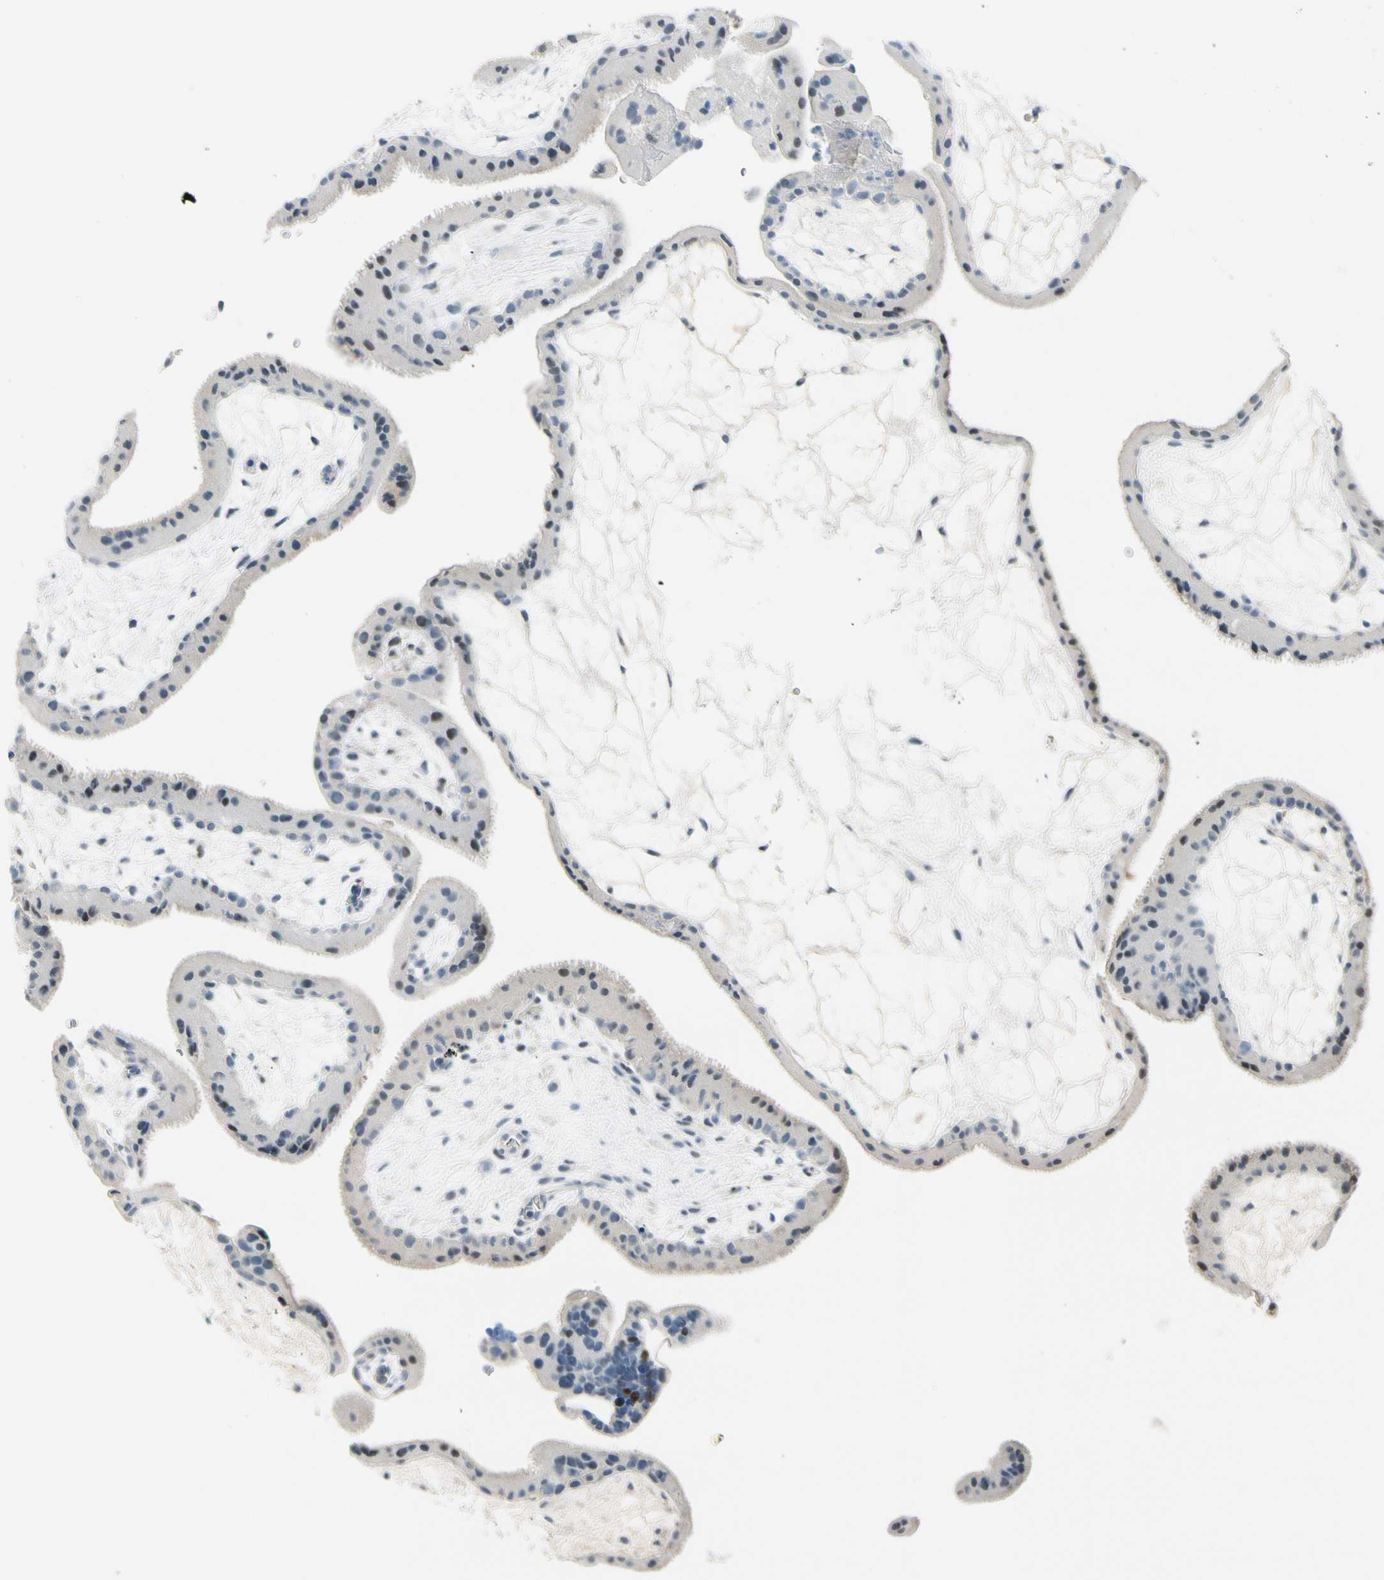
{"staining": {"intensity": "weak", "quantity": "<25%", "location": "nuclear"}, "tissue": "placenta", "cell_type": "Trophoblastic cells", "image_type": "normal", "snomed": [{"axis": "morphology", "description": "Normal tissue, NOS"}, {"axis": "topography", "description": "Placenta"}], "caption": "The immunohistochemistry histopathology image has no significant expression in trophoblastic cells of placenta. Nuclei are stained in blue.", "gene": "B4GALNT1", "patient": {"sex": "female", "age": 19}}